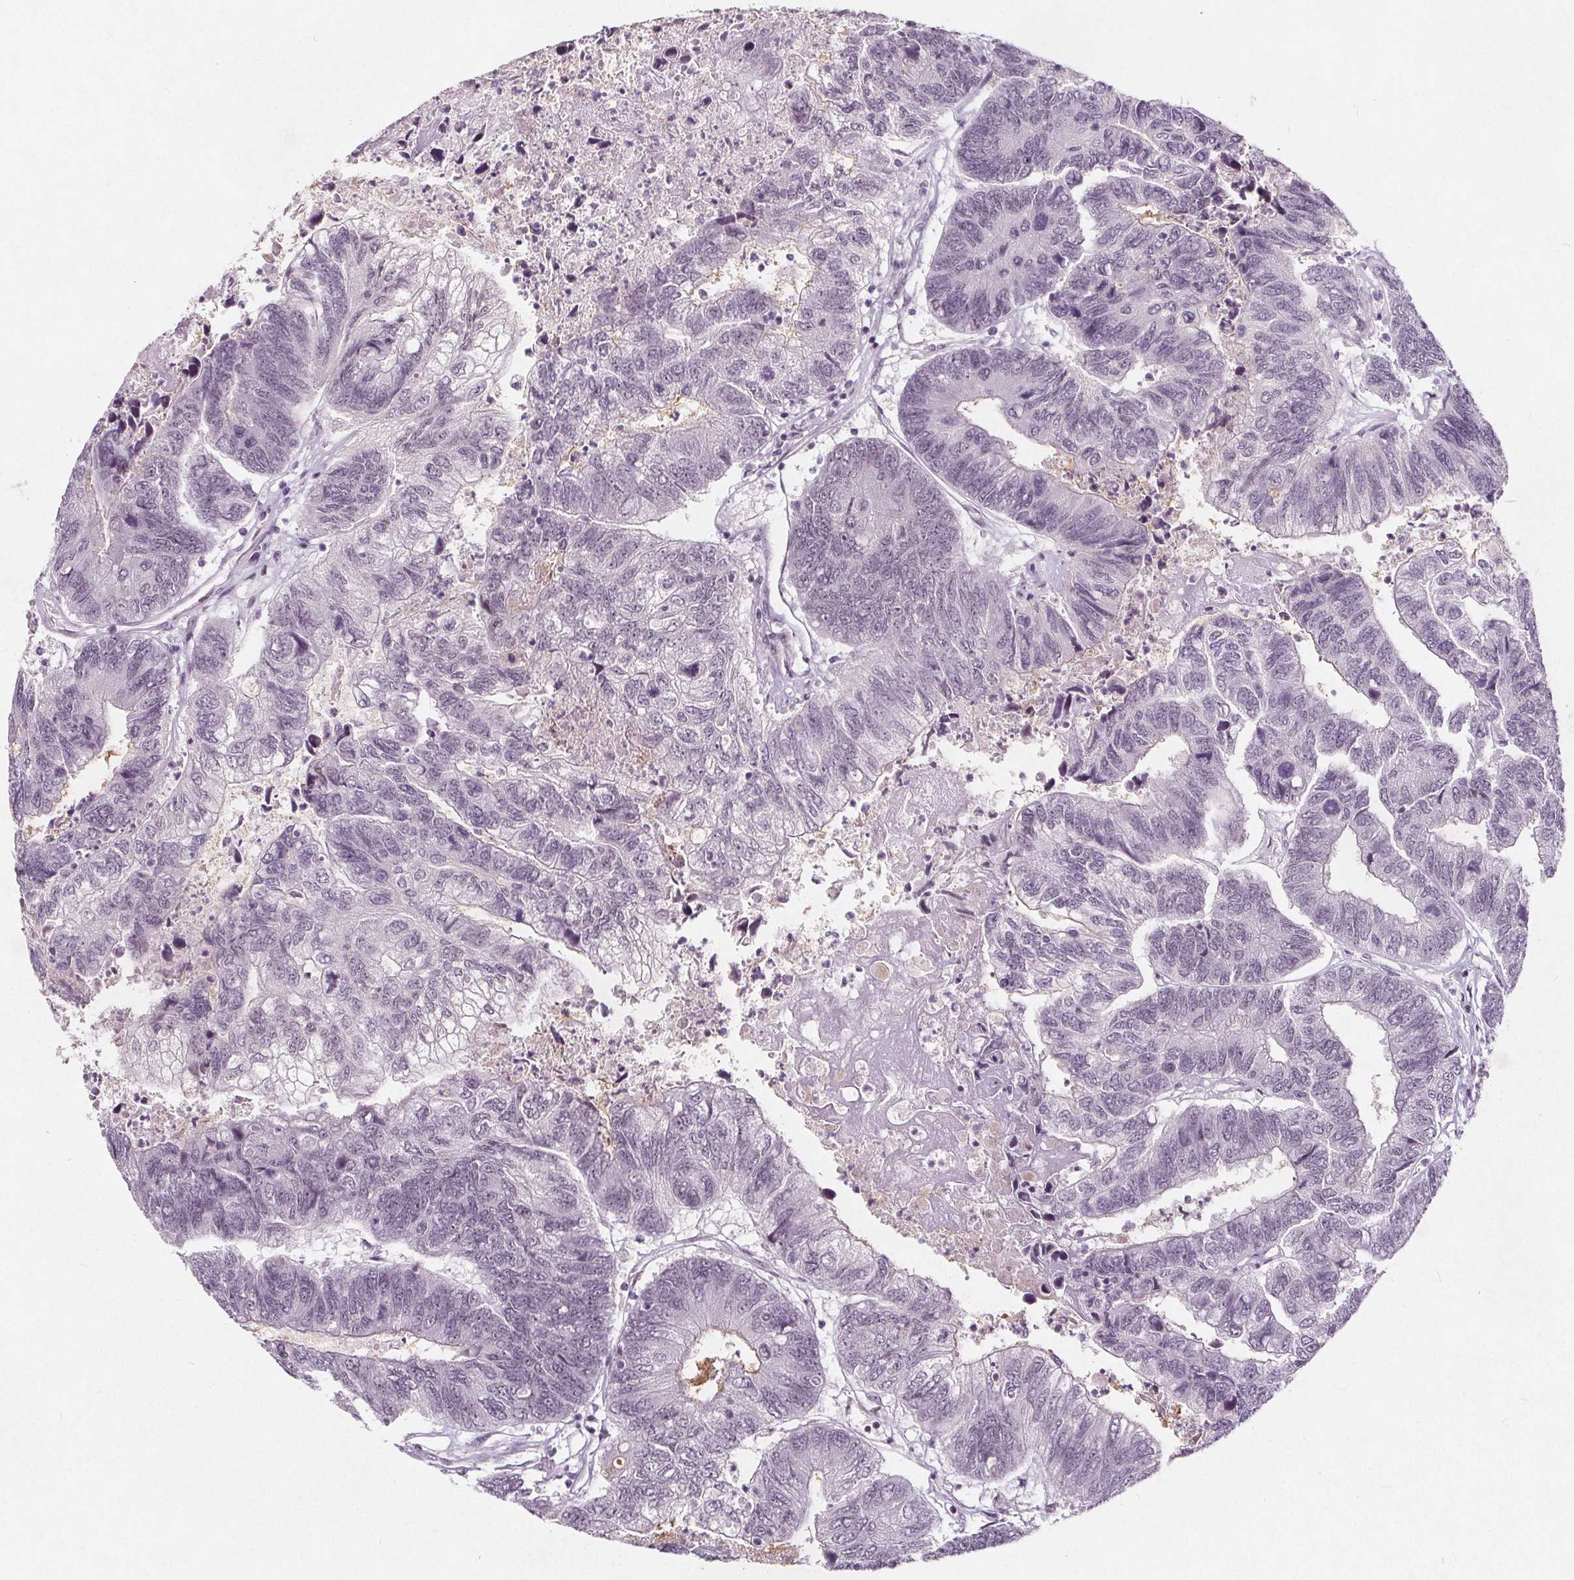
{"staining": {"intensity": "negative", "quantity": "none", "location": "none"}, "tissue": "colorectal cancer", "cell_type": "Tumor cells", "image_type": "cancer", "snomed": [{"axis": "morphology", "description": "Adenocarcinoma, NOS"}, {"axis": "topography", "description": "Colon"}], "caption": "Colorectal cancer (adenocarcinoma) was stained to show a protein in brown. There is no significant expression in tumor cells. Nuclei are stained in blue.", "gene": "TAF6L", "patient": {"sex": "female", "age": 67}}